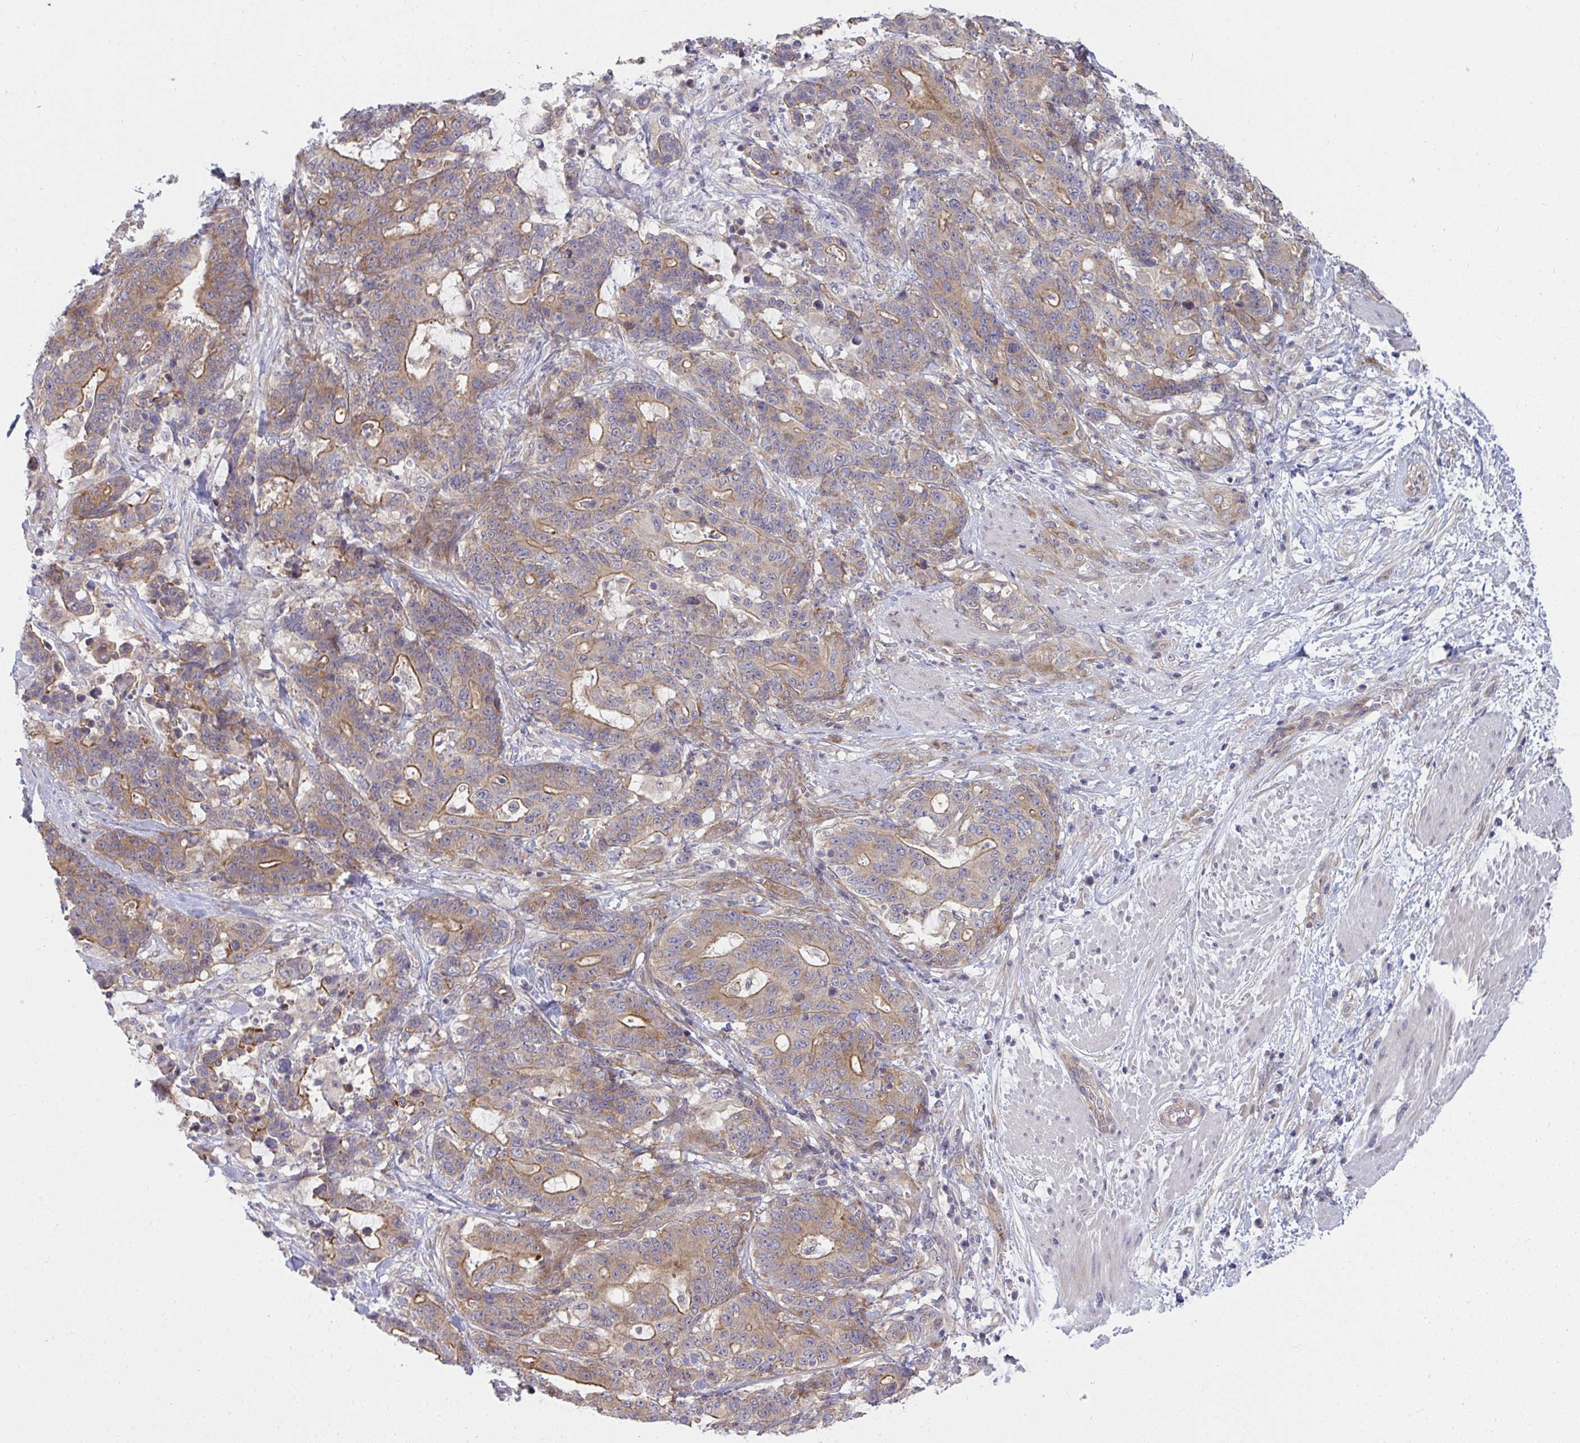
{"staining": {"intensity": "moderate", "quantity": "25%-75%", "location": "cytoplasmic/membranous"}, "tissue": "stomach cancer", "cell_type": "Tumor cells", "image_type": "cancer", "snomed": [{"axis": "morphology", "description": "Normal tissue, NOS"}, {"axis": "morphology", "description": "Adenocarcinoma, NOS"}, {"axis": "topography", "description": "Stomach"}], "caption": "The image displays staining of stomach cancer (adenocarcinoma), revealing moderate cytoplasmic/membranous protein positivity (brown color) within tumor cells. Using DAB (3,3'-diaminobenzidine) (brown) and hematoxylin (blue) stains, captured at high magnification using brightfield microscopy.", "gene": "CASP9", "patient": {"sex": "female", "age": 64}}